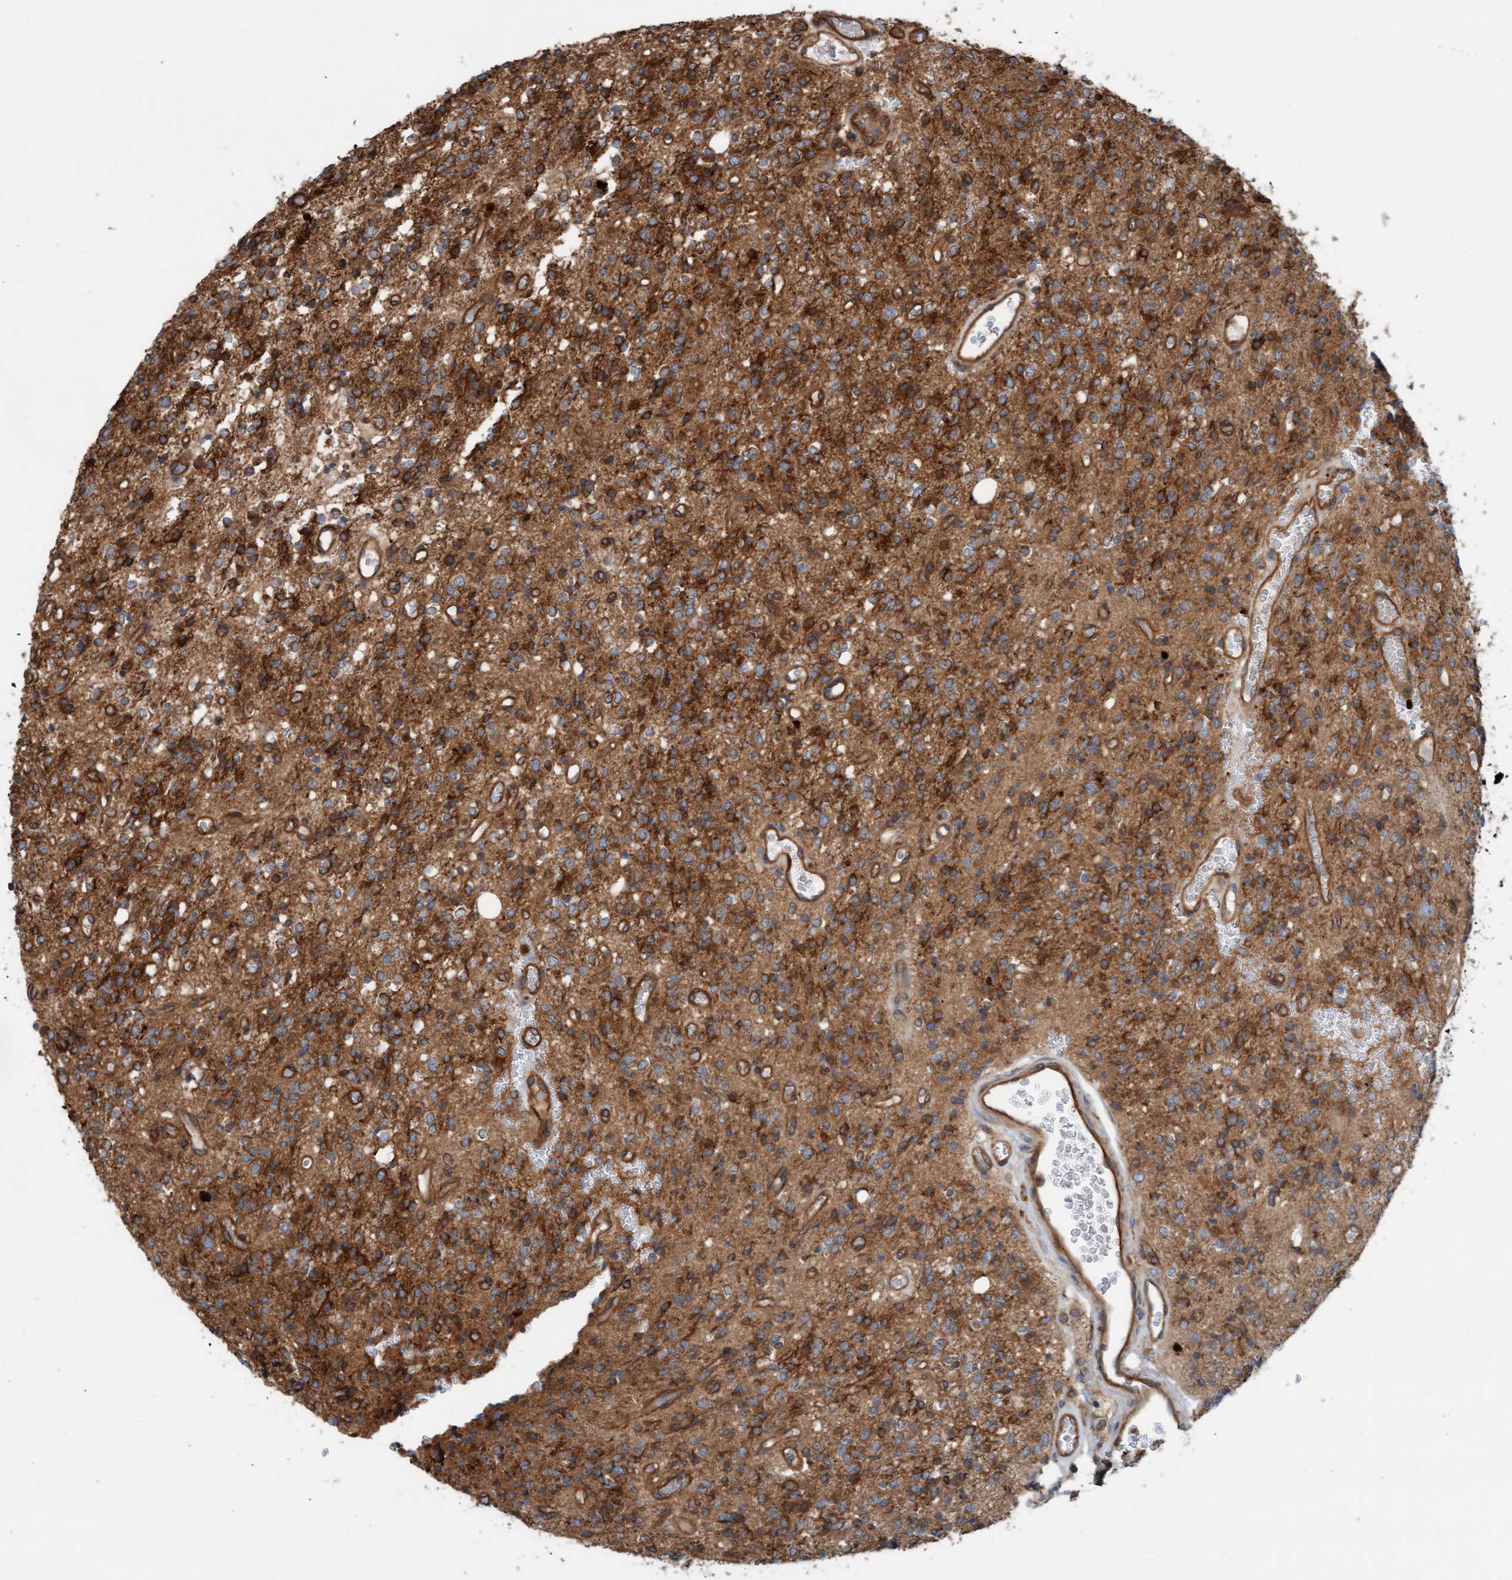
{"staining": {"intensity": "strong", "quantity": ">75%", "location": "cytoplasmic/membranous"}, "tissue": "glioma", "cell_type": "Tumor cells", "image_type": "cancer", "snomed": [{"axis": "morphology", "description": "Glioma, malignant, High grade"}, {"axis": "topography", "description": "Brain"}], "caption": "Malignant glioma (high-grade) stained for a protein (brown) exhibits strong cytoplasmic/membranous positive expression in approximately >75% of tumor cells.", "gene": "ERAL1", "patient": {"sex": "male", "age": 34}}